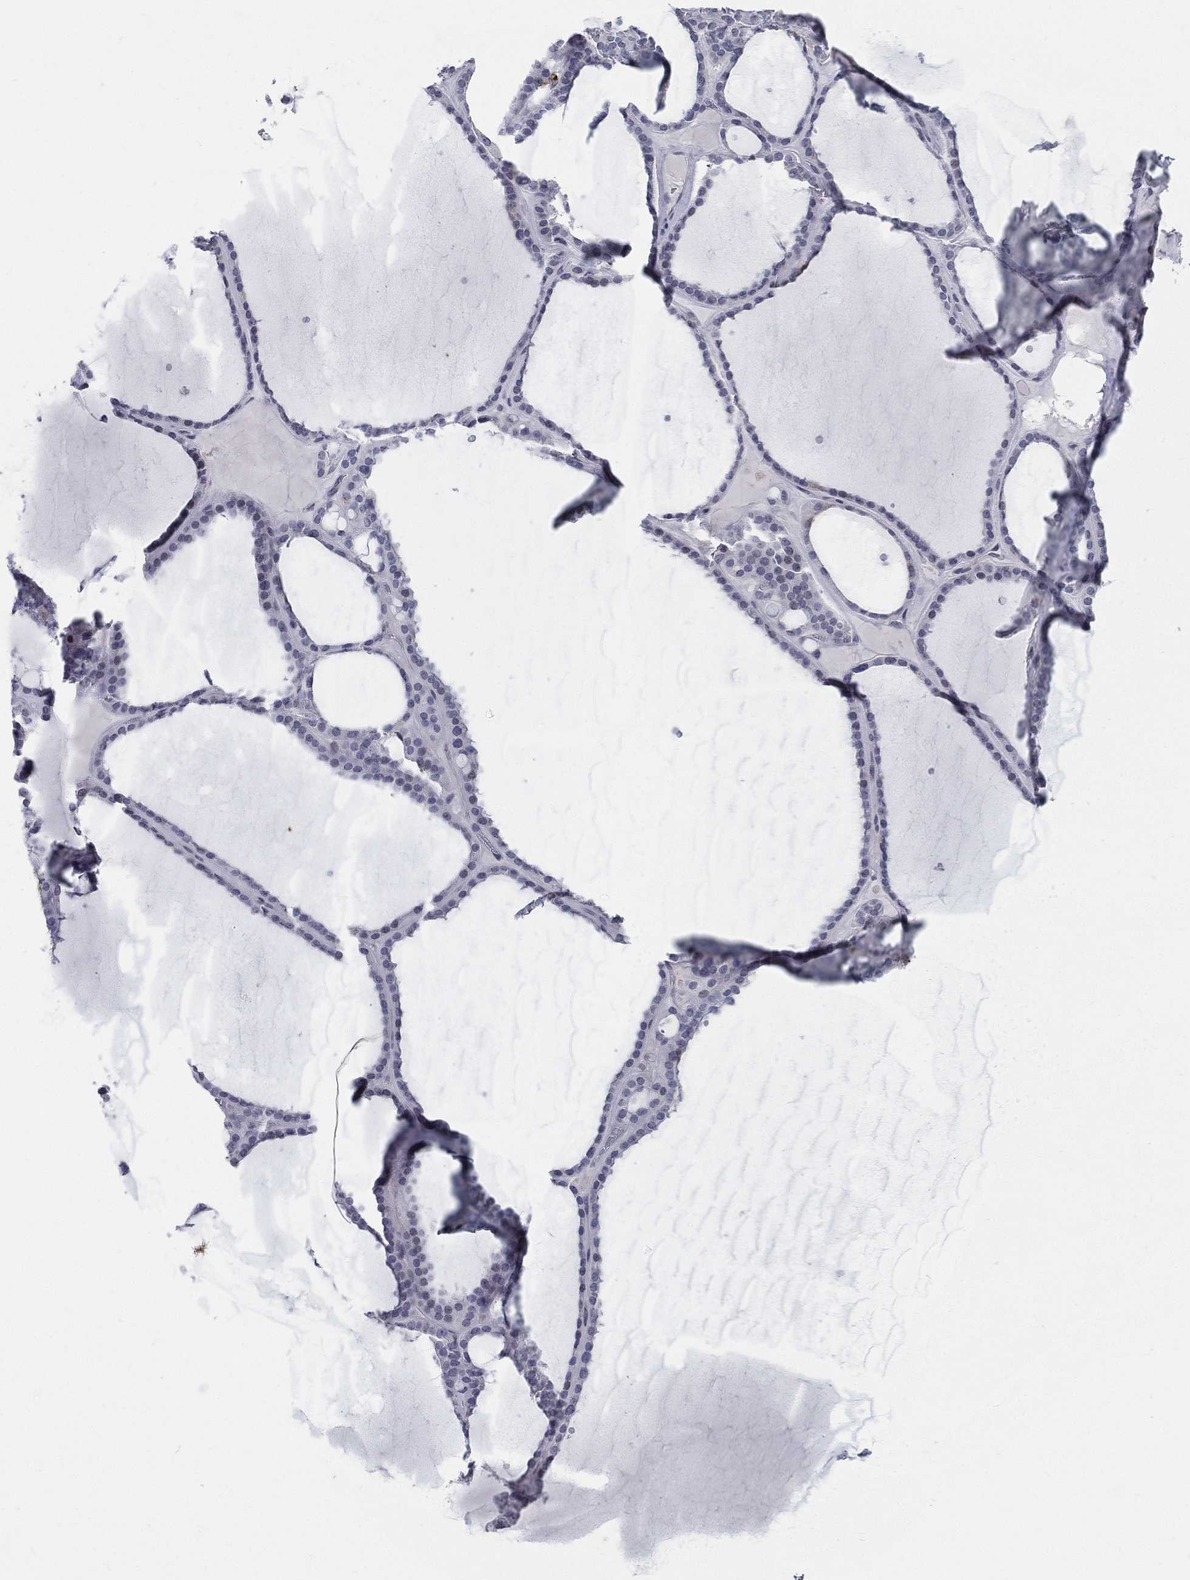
{"staining": {"intensity": "negative", "quantity": "none", "location": "none"}, "tissue": "thyroid gland", "cell_type": "Glandular cells", "image_type": "normal", "snomed": [{"axis": "morphology", "description": "Normal tissue, NOS"}, {"axis": "topography", "description": "Thyroid gland"}], "caption": "Immunohistochemistry image of normal thyroid gland: human thyroid gland stained with DAB (3,3'-diaminobenzidine) reveals no significant protein positivity in glandular cells.", "gene": "EVI2B", "patient": {"sex": "male", "age": 63}}